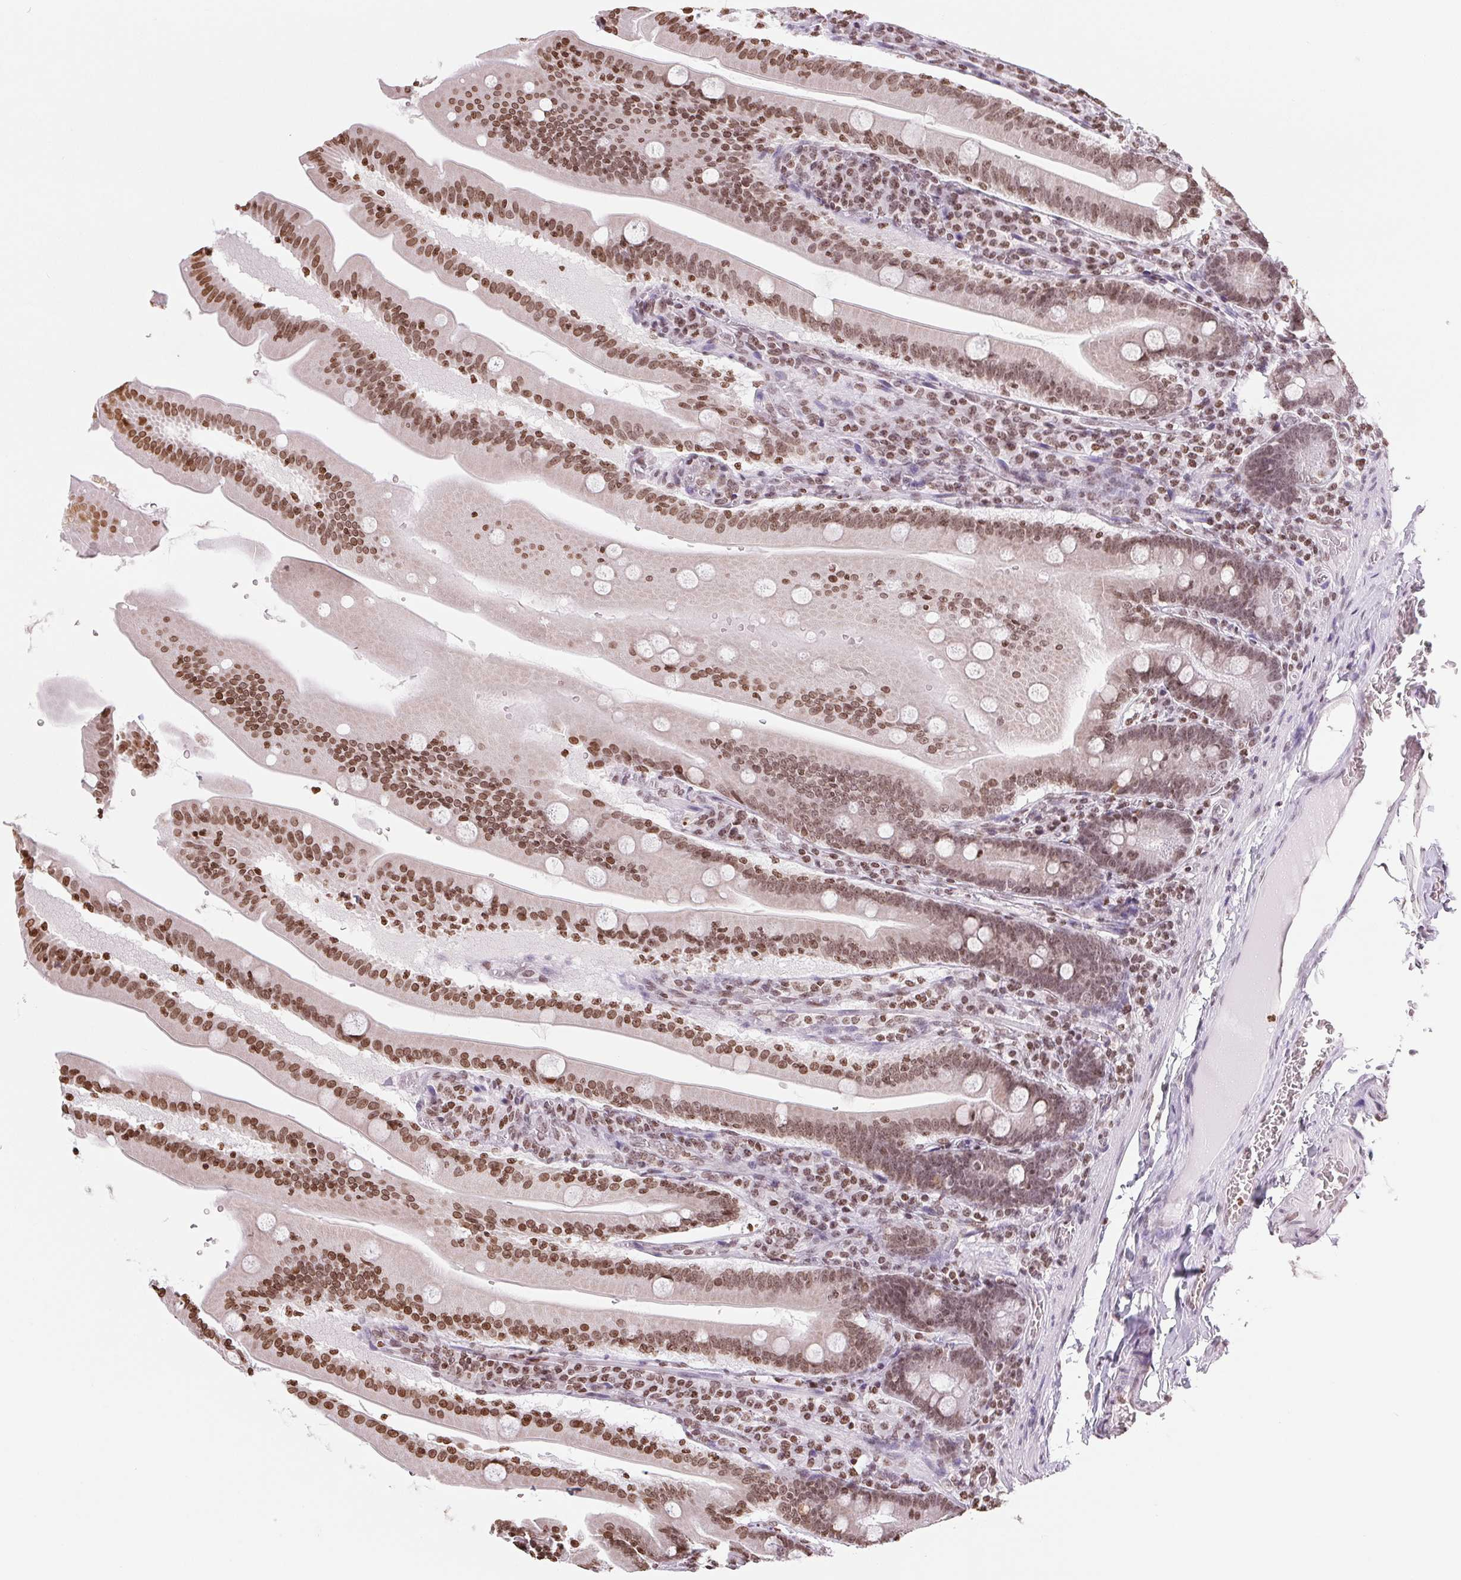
{"staining": {"intensity": "moderate", "quantity": ">75%", "location": "nuclear"}, "tissue": "small intestine", "cell_type": "Glandular cells", "image_type": "normal", "snomed": [{"axis": "morphology", "description": "Normal tissue, NOS"}, {"axis": "topography", "description": "Small intestine"}], "caption": "This image displays normal small intestine stained with IHC to label a protein in brown. The nuclear of glandular cells show moderate positivity for the protein. Nuclei are counter-stained blue.", "gene": "SMIM12", "patient": {"sex": "male", "age": 37}}